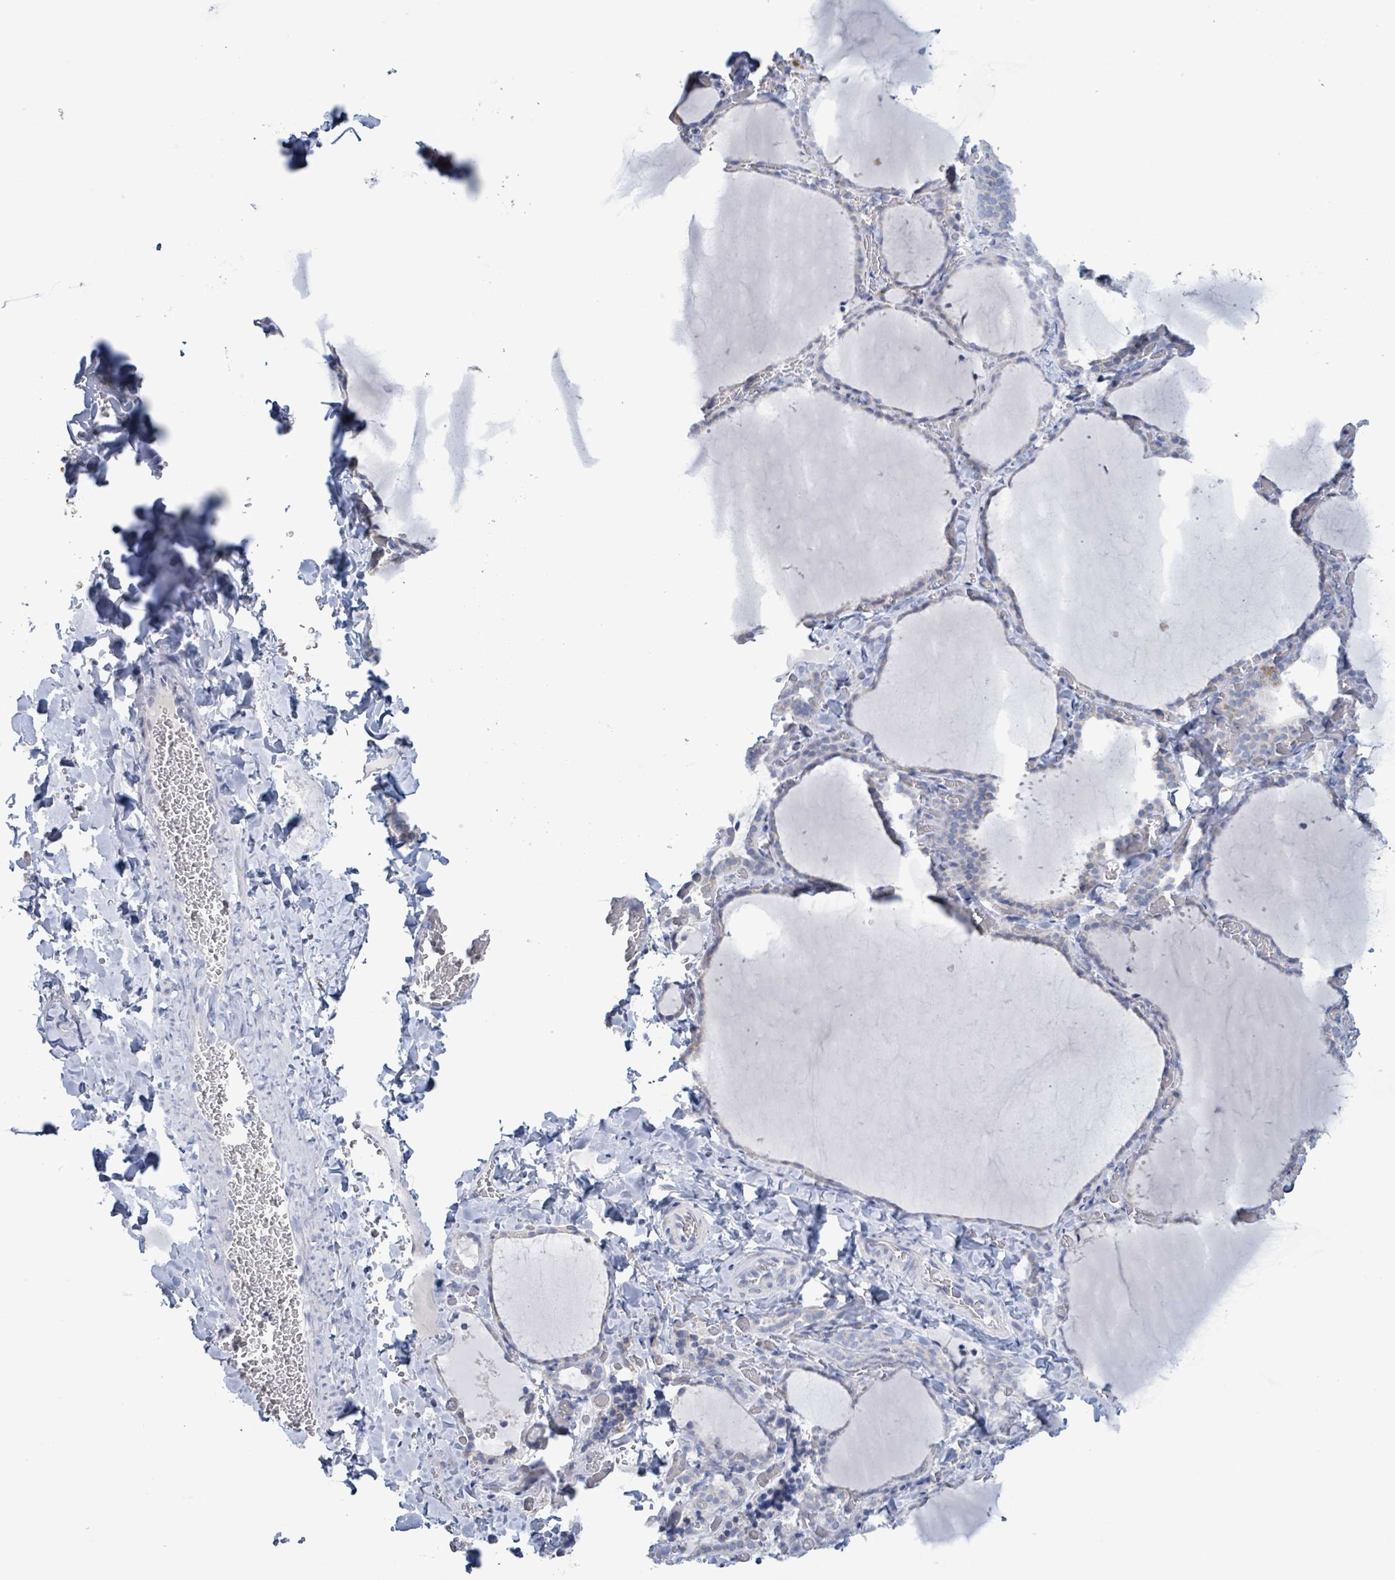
{"staining": {"intensity": "negative", "quantity": "none", "location": "none"}, "tissue": "thyroid gland", "cell_type": "Glandular cells", "image_type": "normal", "snomed": [{"axis": "morphology", "description": "Normal tissue, NOS"}, {"axis": "topography", "description": "Thyroid gland"}], "caption": "Glandular cells show no significant positivity in benign thyroid gland.", "gene": "AKR1C4", "patient": {"sex": "female", "age": 22}}